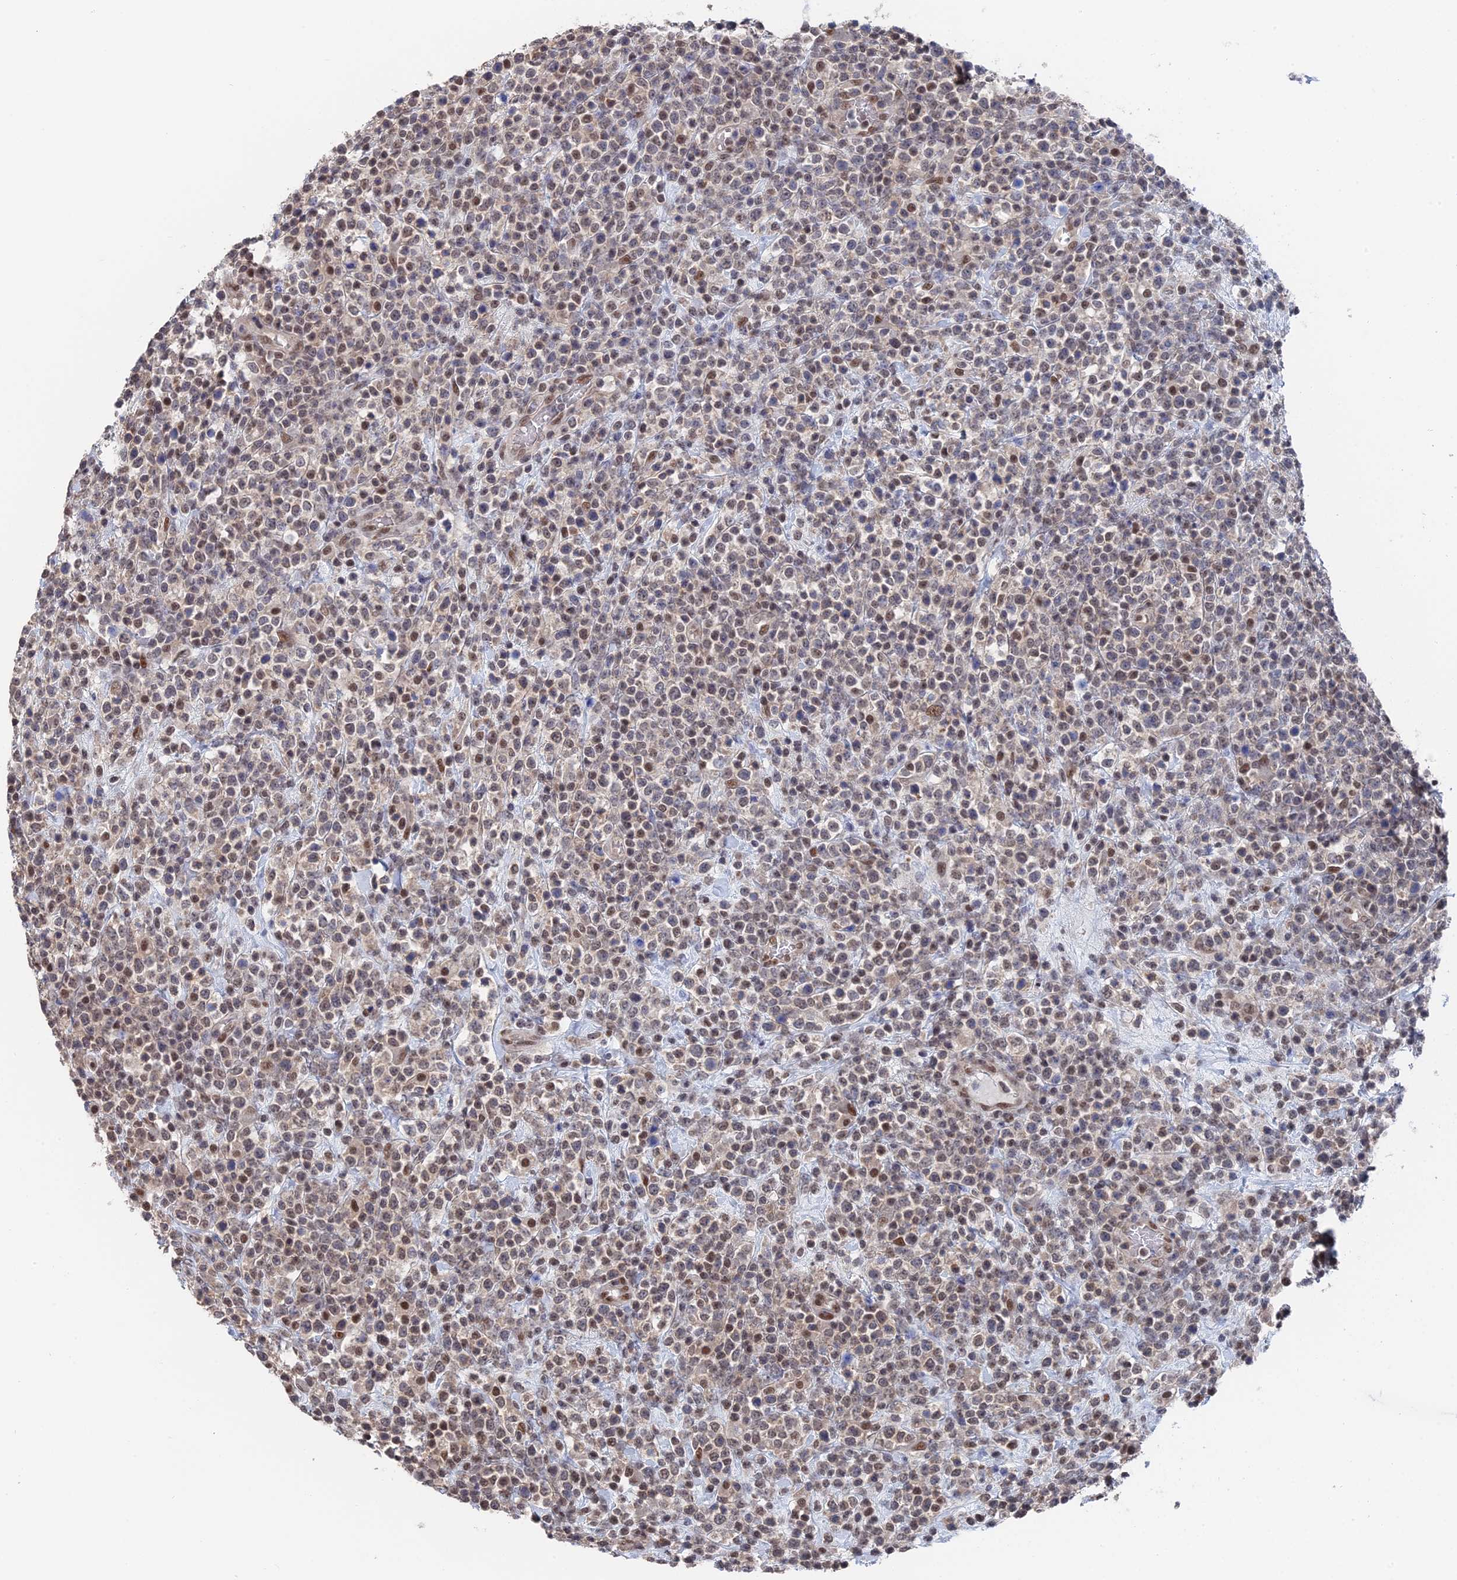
{"staining": {"intensity": "weak", "quantity": "25%-75%", "location": "nuclear"}, "tissue": "lymphoma", "cell_type": "Tumor cells", "image_type": "cancer", "snomed": [{"axis": "morphology", "description": "Malignant lymphoma, non-Hodgkin's type, High grade"}, {"axis": "topography", "description": "Colon"}], "caption": "This is a histology image of IHC staining of malignant lymphoma, non-Hodgkin's type (high-grade), which shows weak expression in the nuclear of tumor cells.", "gene": "TSSC4", "patient": {"sex": "female", "age": 53}}